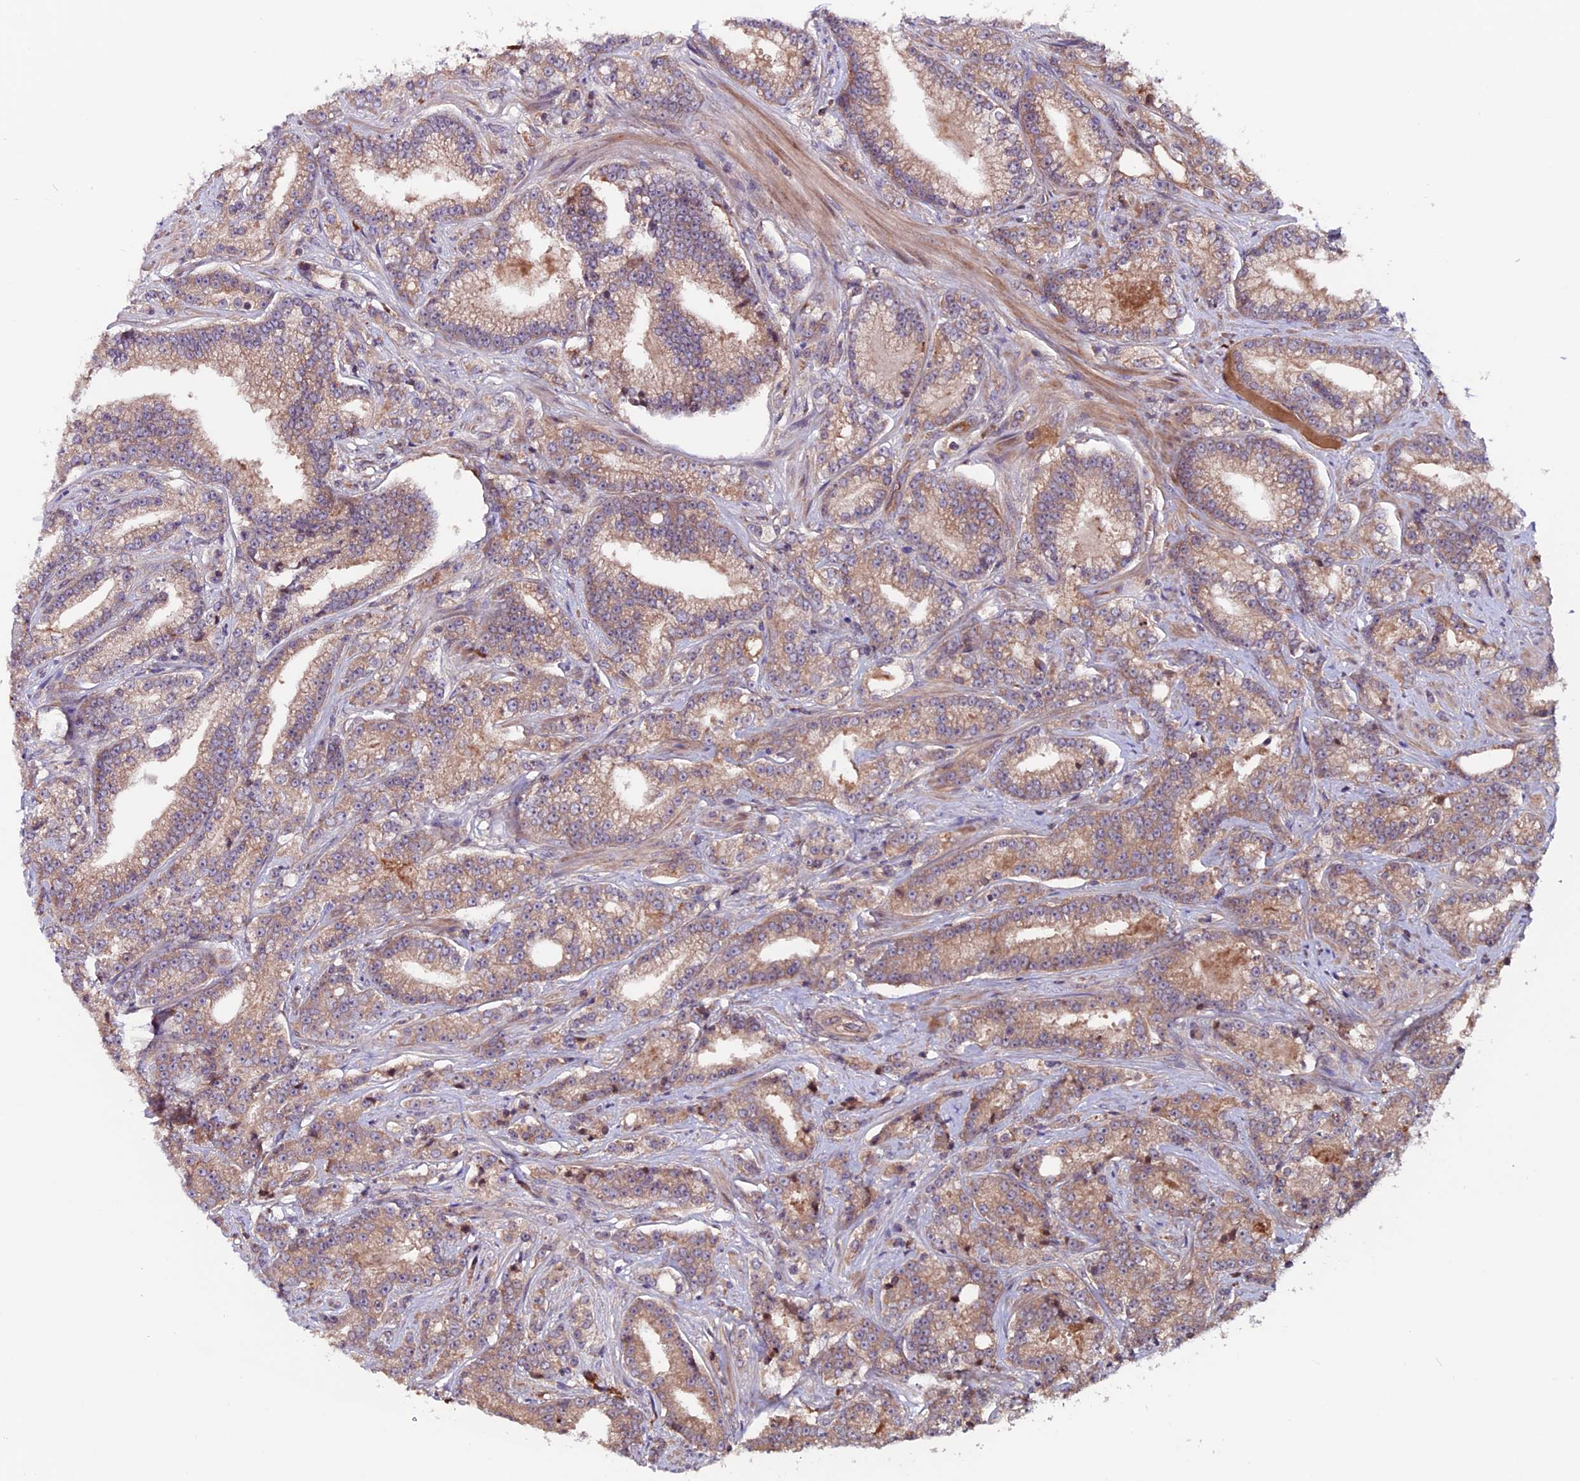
{"staining": {"intensity": "moderate", "quantity": ">75%", "location": "cytoplasmic/membranous"}, "tissue": "prostate cancer", "cell_type": "Tumor cells", "image_type": "cancer", "snomed": [{"axis": "morphology", "description": "Adenocarcinoma, High grade"}, {"axis": "topography", "description": "Prostate"}], "caption": "Immunohistochemical staining of human prostate cancer (high-grade adenocarcinoma) displays medium levels of moderate cytoplasmic/membranous positivity in approximately >75% of tumor cells.", "gene": "ZNF598", "patient": {"sex": "male", "age": 67}}